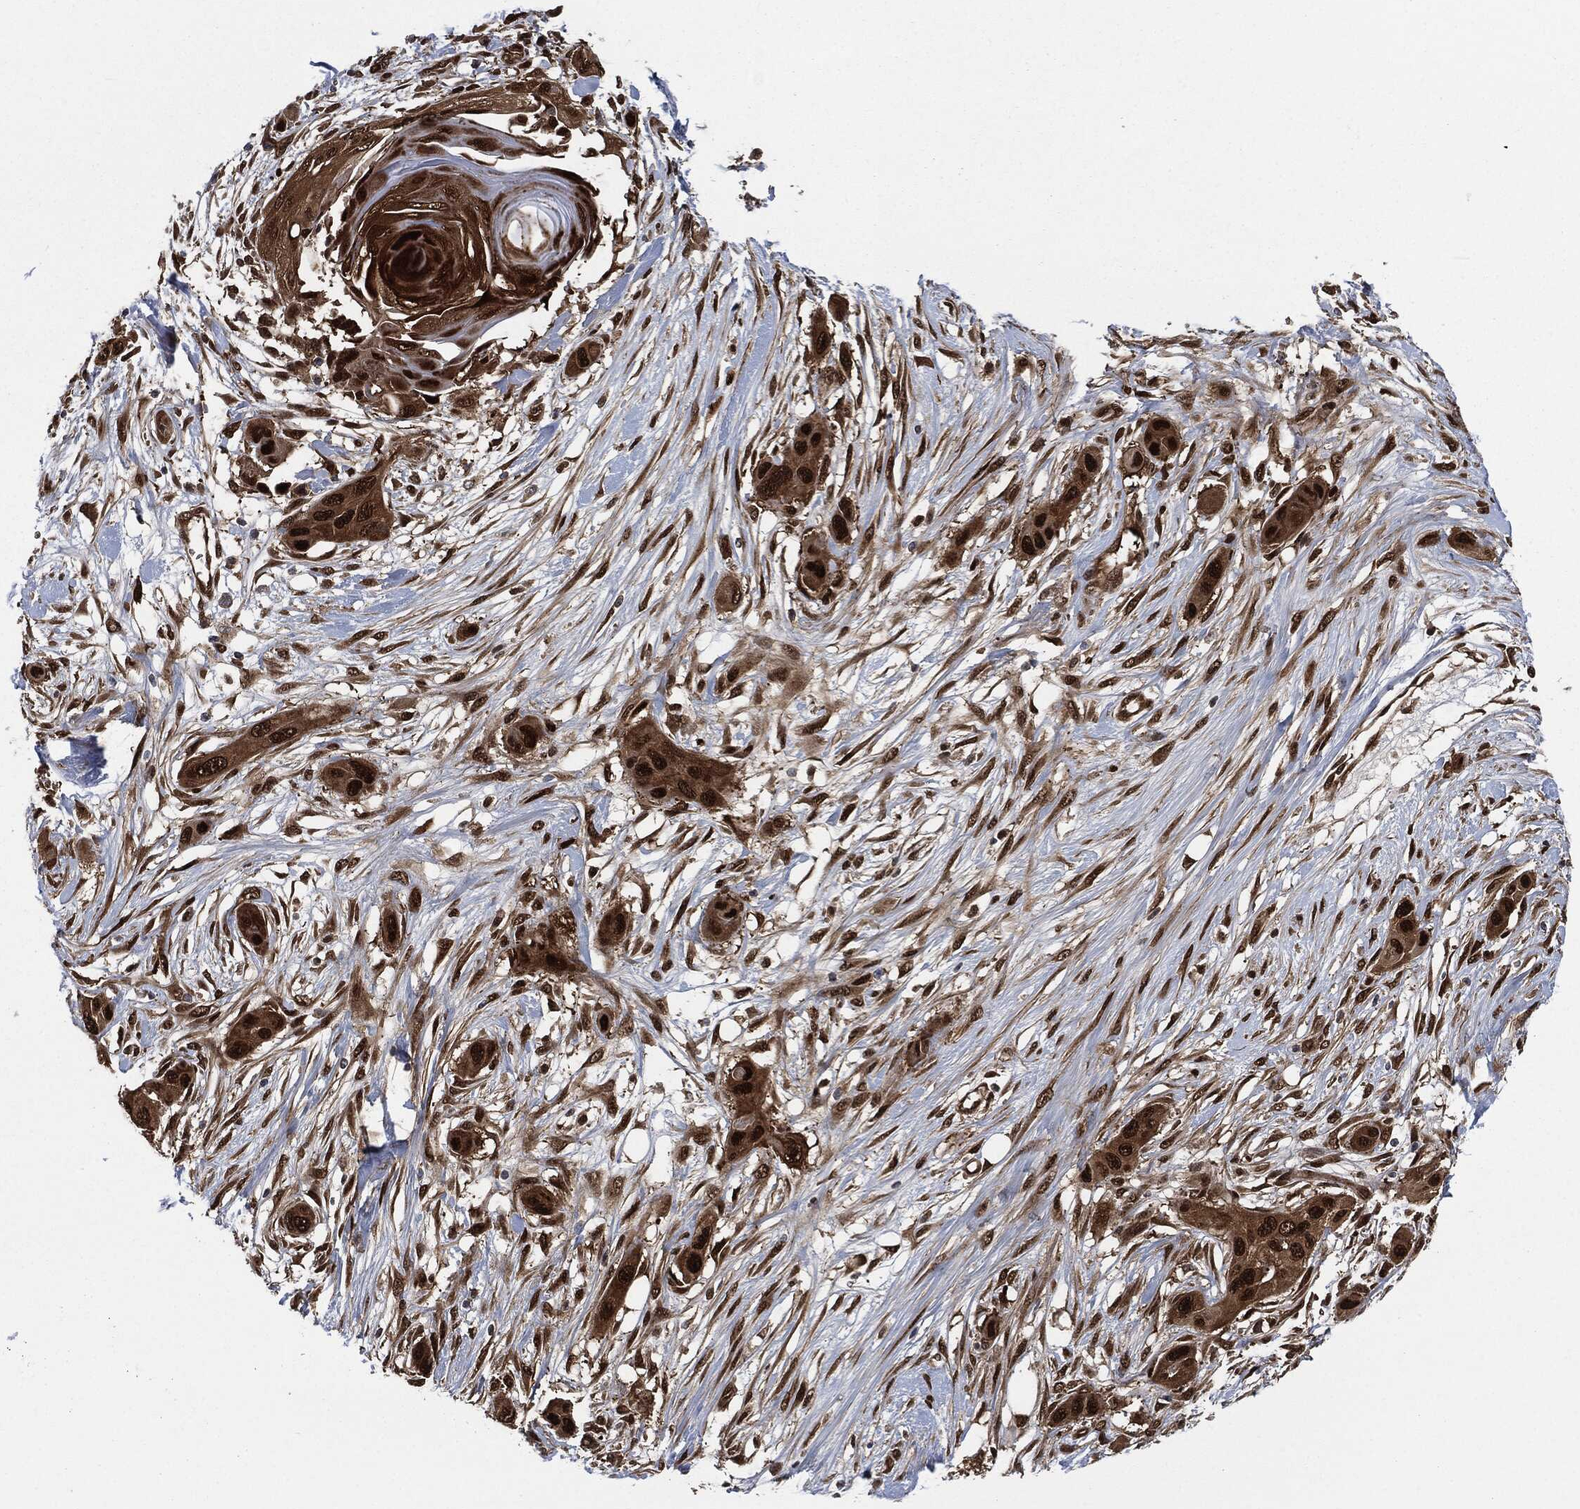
{"staining": {"intensity": "strong", "quantity": ">75%", "location": "cytoplasmic/membranous,nuclear"}, "tissue": "skin cancer", "cell_type": "Tumor cells", "image_type": "cancer", "snomed": [{"axis": "morphology", "description": "Squamous cell carcinoma, NOS"}, {"axis": "topography", "description": "Skin"}], "caption": "High-magnification brightfield microscopy of skin cancer (squamous cell carcinoma) stained with DAB (brown) and counterstained with hematoxylin (blue). tumor cells exhibit strong cytoplasmic/membranous and nuclear expression is identified in approximately>75% of cells.", "gene": "DCTN1", "patient": {"sex": "male", "age": 79}}